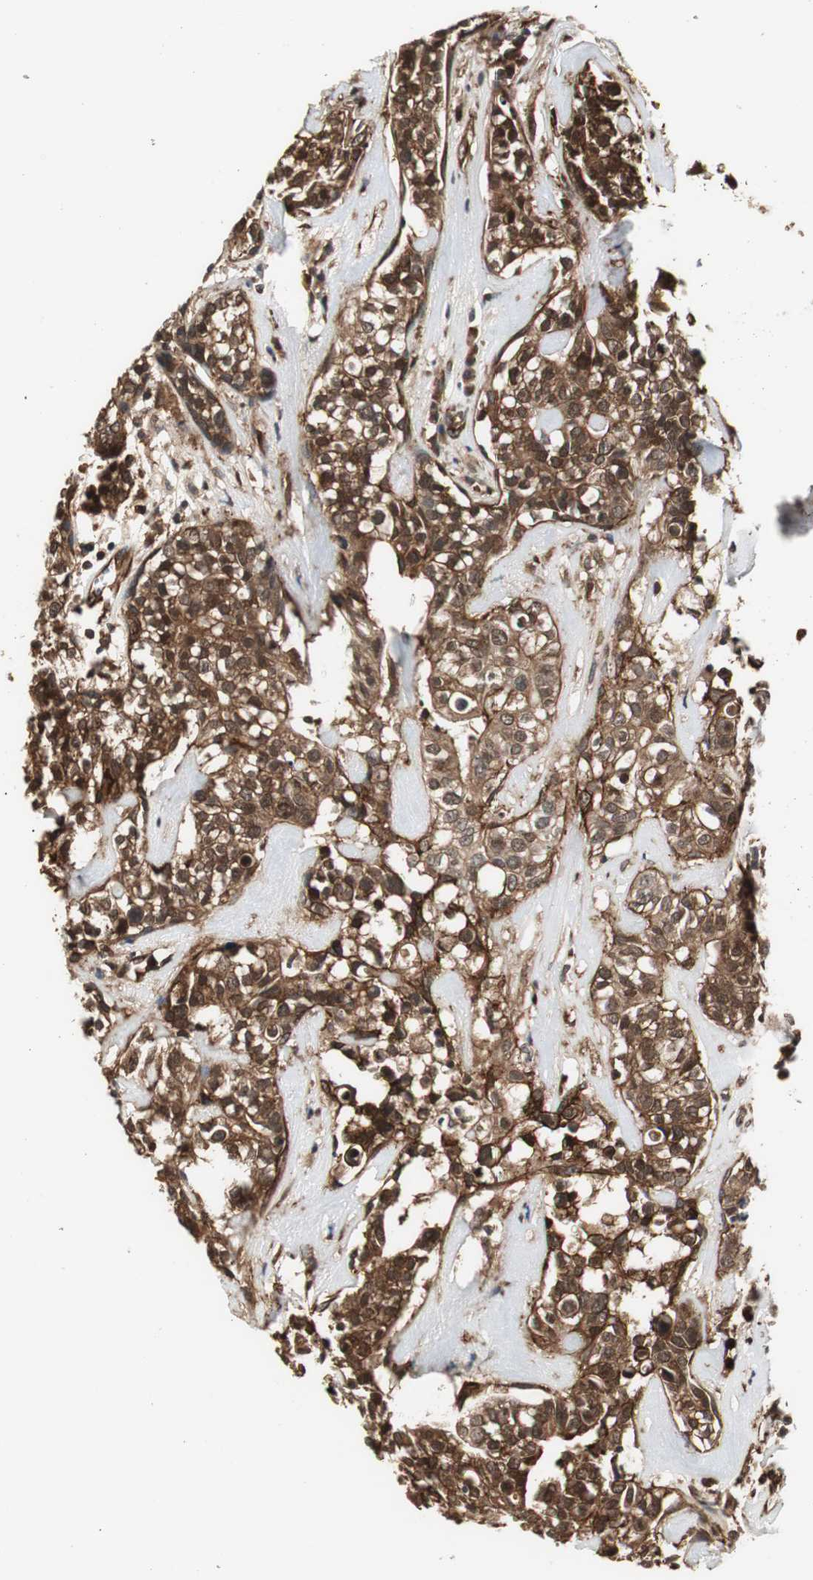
{"staining": {"intensity": "strong", "quantity": ">75%", "location": "cytoplasmic/membranous,nuclear"}, "tissue": "head and neck cancer", "cell_type": "Tumor cells", "image_type": "cancer", "snomed": [{"axis": "morphology", "description": "Adenocarcinoma, NOS"}, {"axis": "topography", "description": "Salivary gland"}, {"axis": "topography", "description": "Head-Neck"}], "caption": "Head and neck adenocarcinoma stained with a brown dye demonstrates strong cytoplasmic/membranous and nuclear positive staining in approximately >75% of tumor cells.", "gene": "PTPN11", "patient": {"sex": "female", "age": 65}}